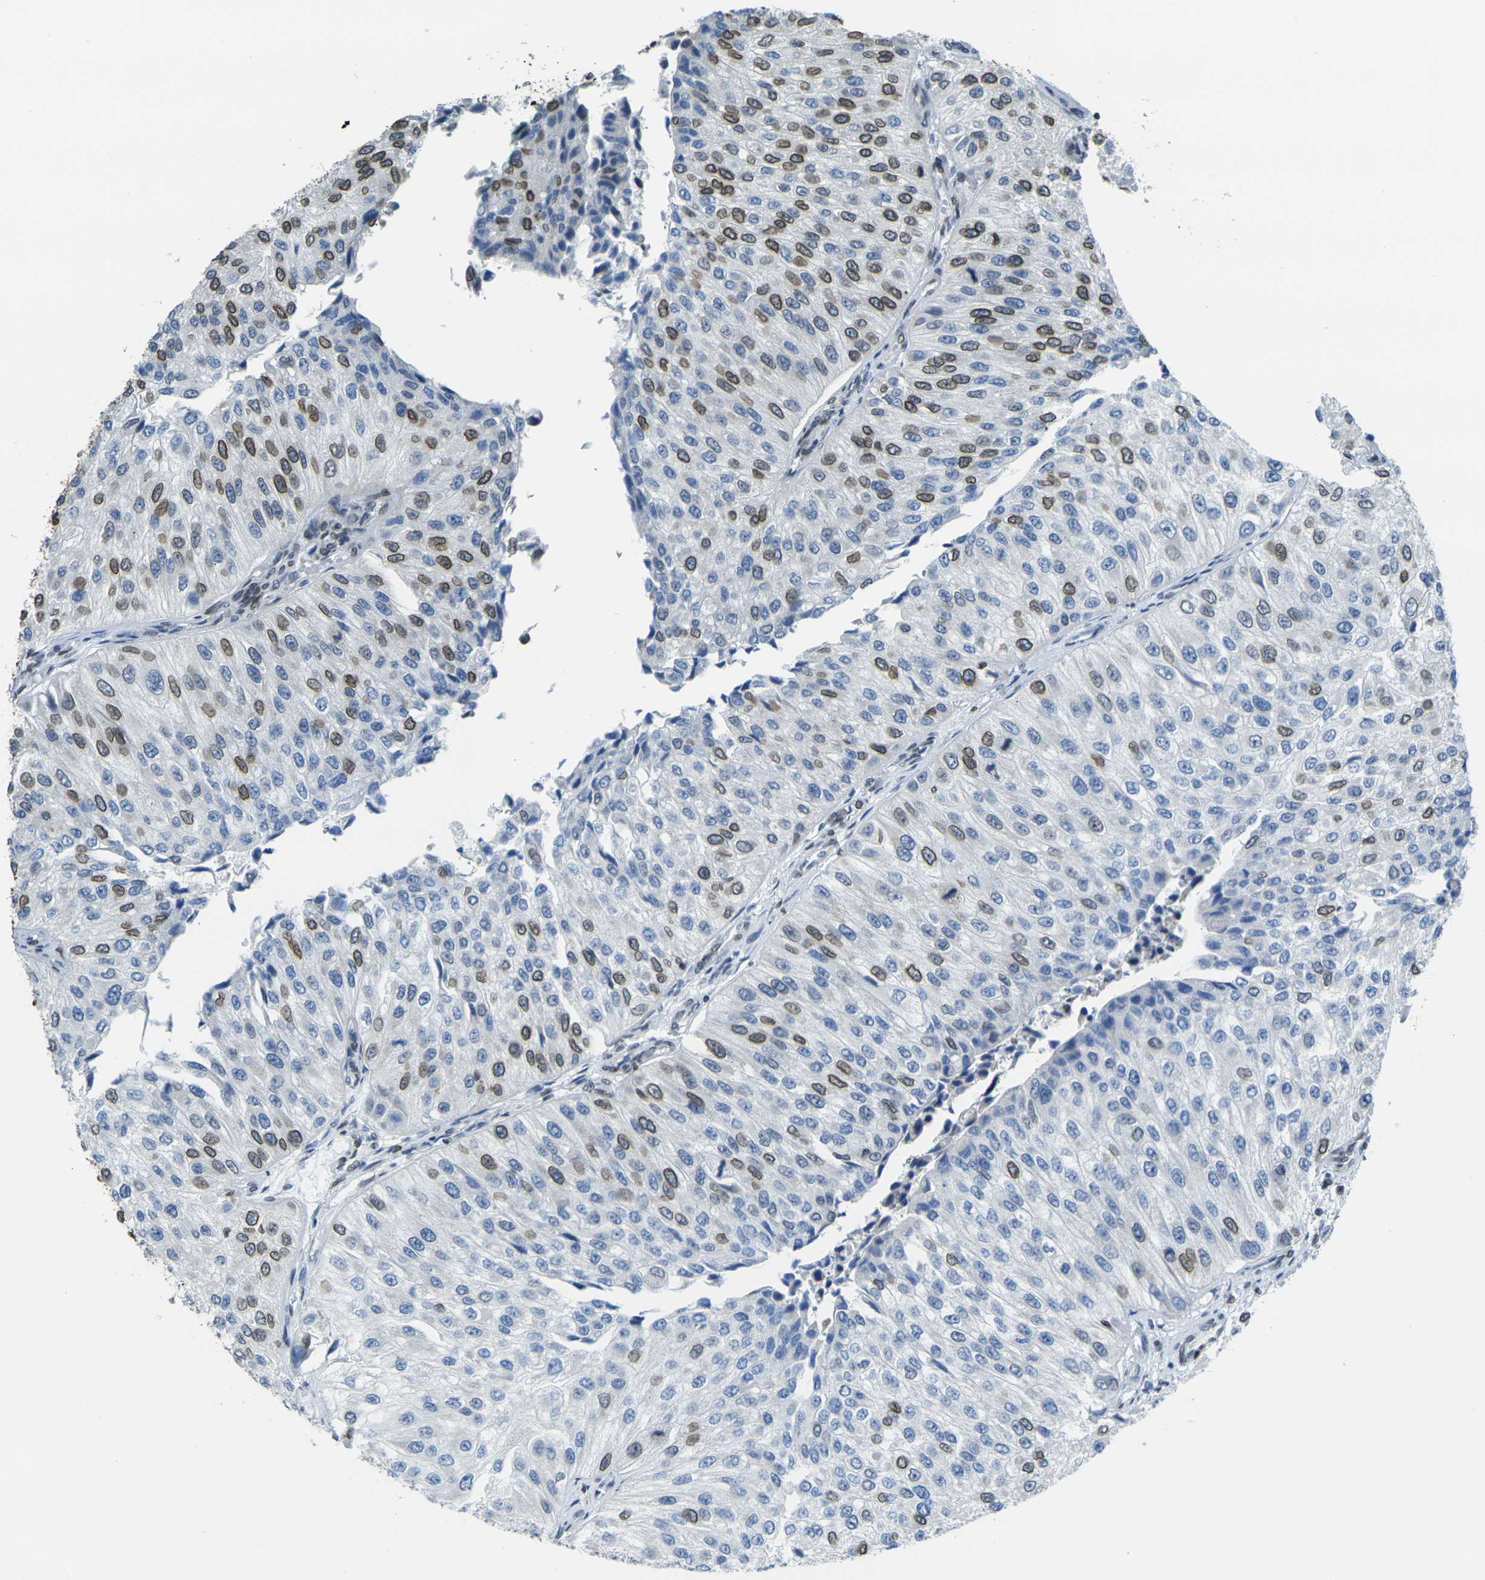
{"staining": {"intensity": "strong", "quantity": "25%-75%", "location": "cytoplasmic/membranous,nuclear"}, "tissue": "urothelial cancer", "cell_type": "Tumor cells", "image_type": "cancer", "snomed": [{"axis": "morphology", "description": "Urothelial carcinoma, High grade"}, {"axis": "topography", "description": "Kidney"}, {"axis": "topography", "description": "Urinary bladder"}], "caption": "A brown stain highlights strong cytoplasmic/membranous and nuclear staining of a protein in urothelial cancer tumor cells.", "gene": "BRDT", "patient": {"sex": "male", "age": 77}}